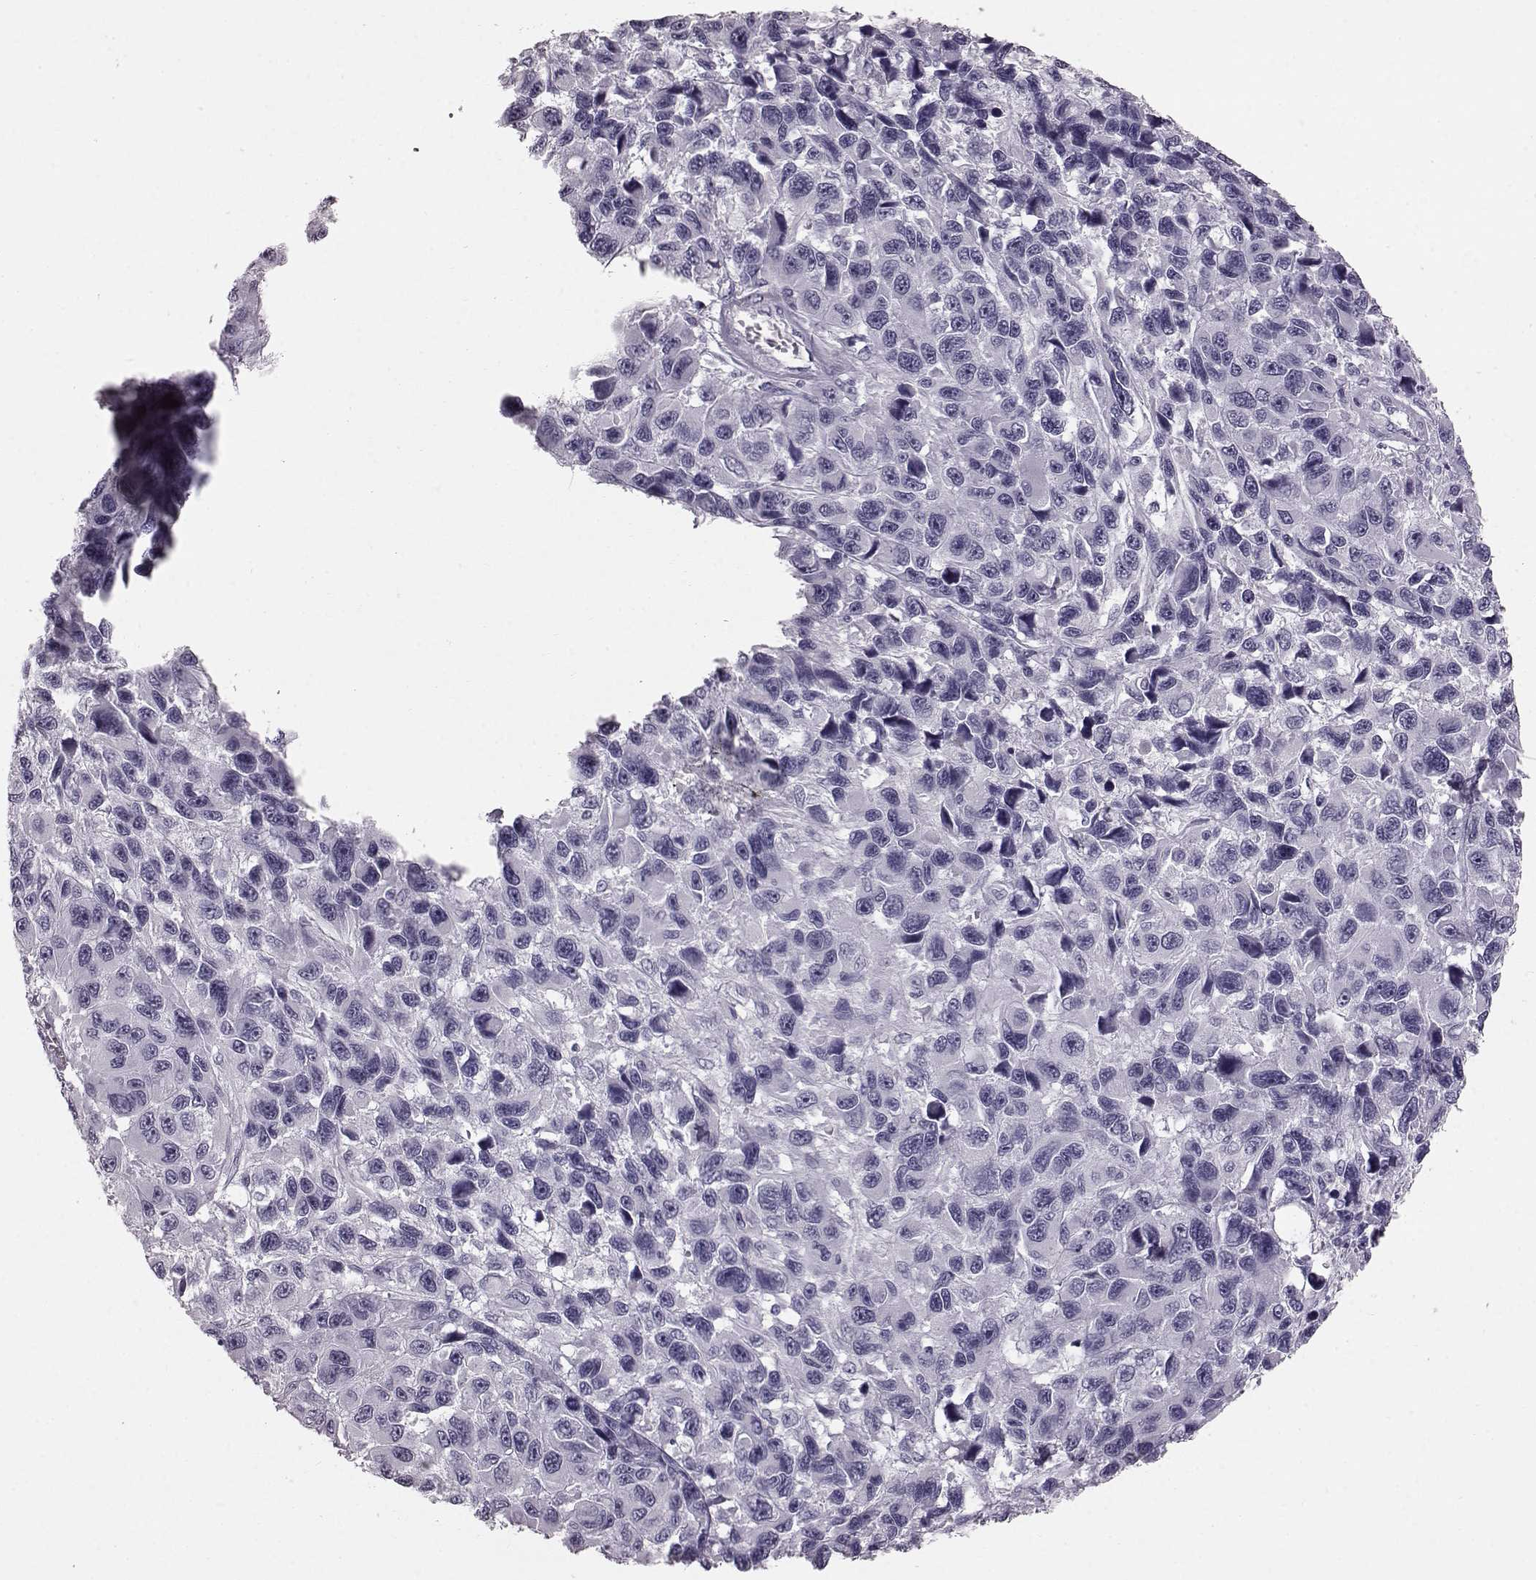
{"staining": {"intensity": "negative", "quantity": "none", "location": "none"}, "tissue": "melanoma", "cell_type": "Tumor cells", "image_type": "cancer", "snomed": [{"axis": "morphology", "description": "Malignant melanoma, NOS"}, {"axis": "topography", "description": "Skin"}], "caption": "Immunohistochemistry photomicrograph of human malignant melanoma stained for a protein (brown), which reveals no staining in tumor cells.", "gene": "TCHHL1", "patient": {"sex": "male", "age": 53}}